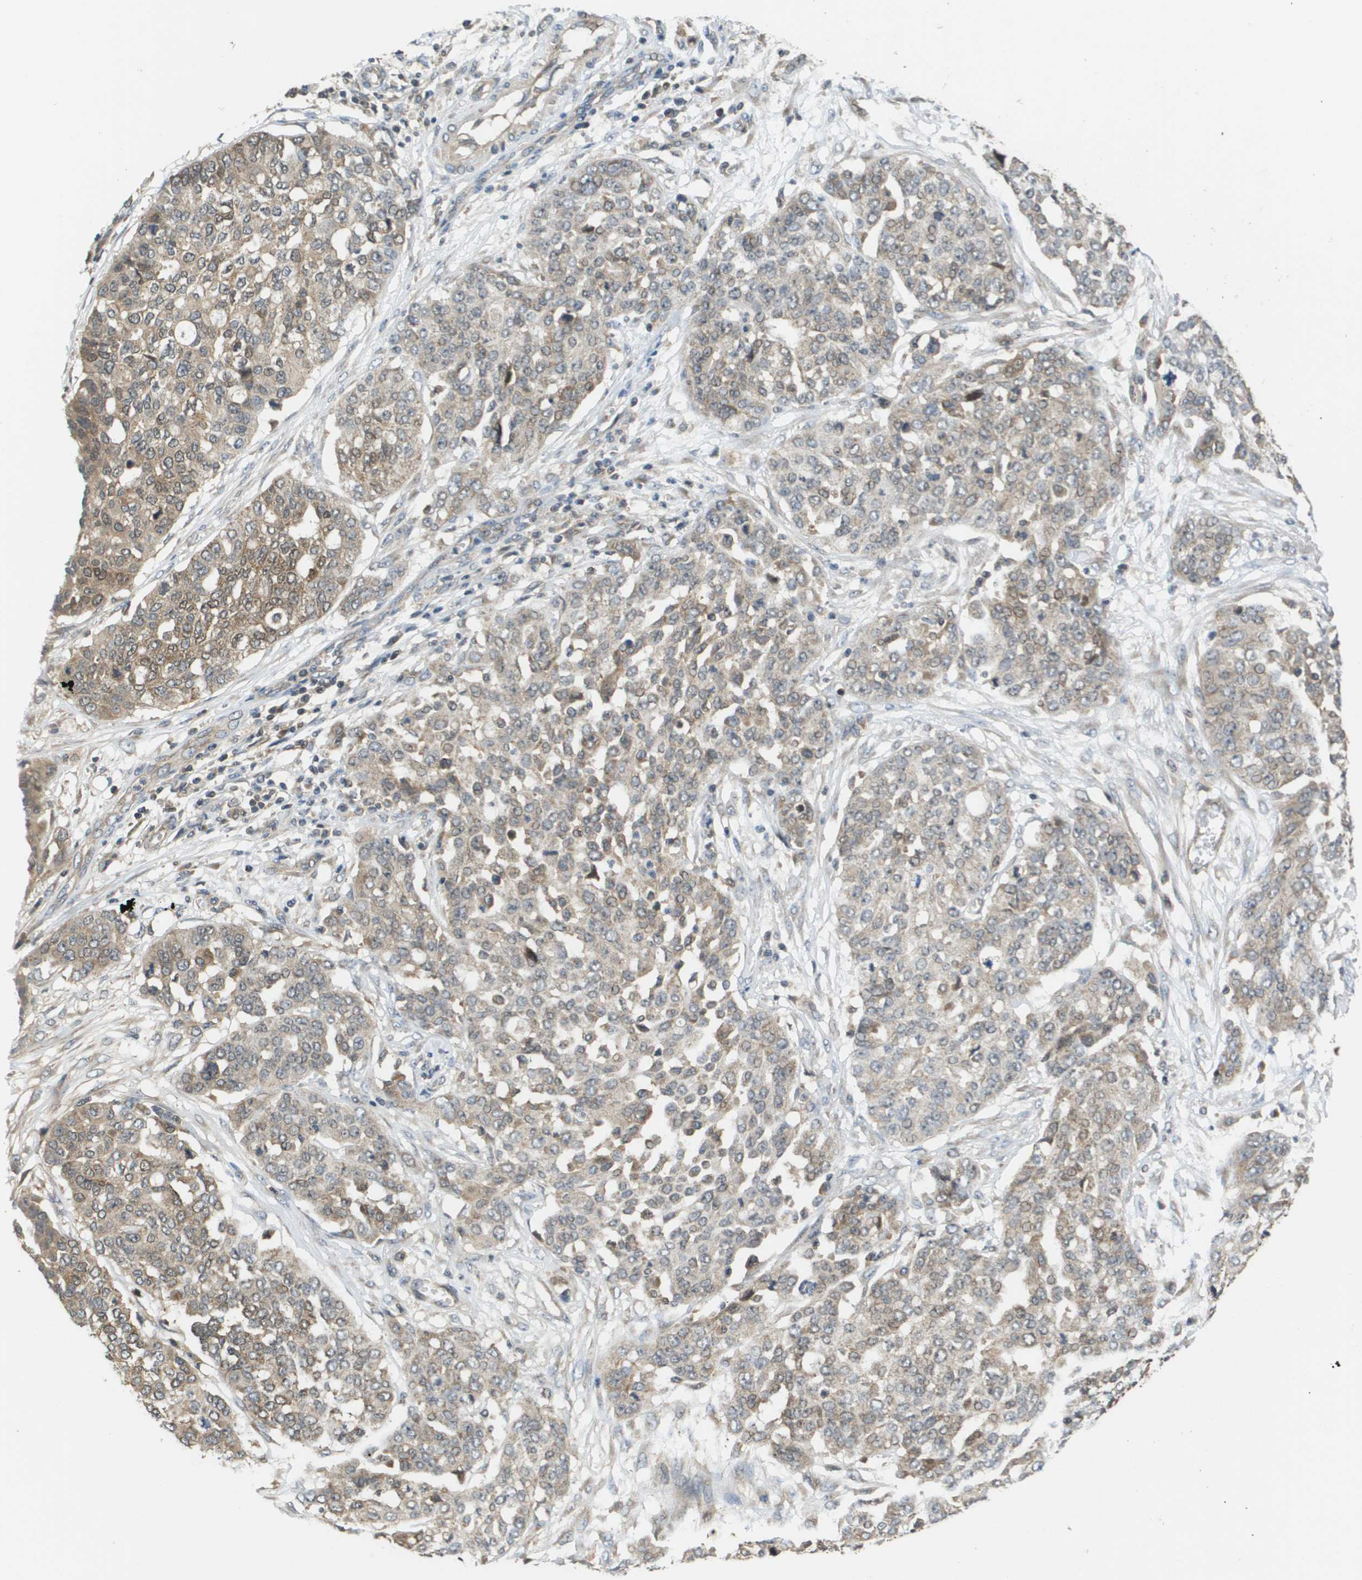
{"staining": {"intensity": "weak", "quantity": "25%-75%", "location": "cytoplasmic/membranous"}, "tissue": "ovarian cancer", "cell_type": "Tumor cells", "image_type": "cancer", "snomed": [{"axis": "morphology", "description": "Cystadenocarcinoma, serous, NOS"}, {"axis": "topography", "description": "Soft tissue"}, {"axis": "topography", "description": "Ovary"}], "caption": "Serous cystadenocarcinoma (ovarian) stained with a protein marker demonstrates weak staining in tumor cells.", "gene": "RBM38", "patient": {"sex": "female", "age": 57}}